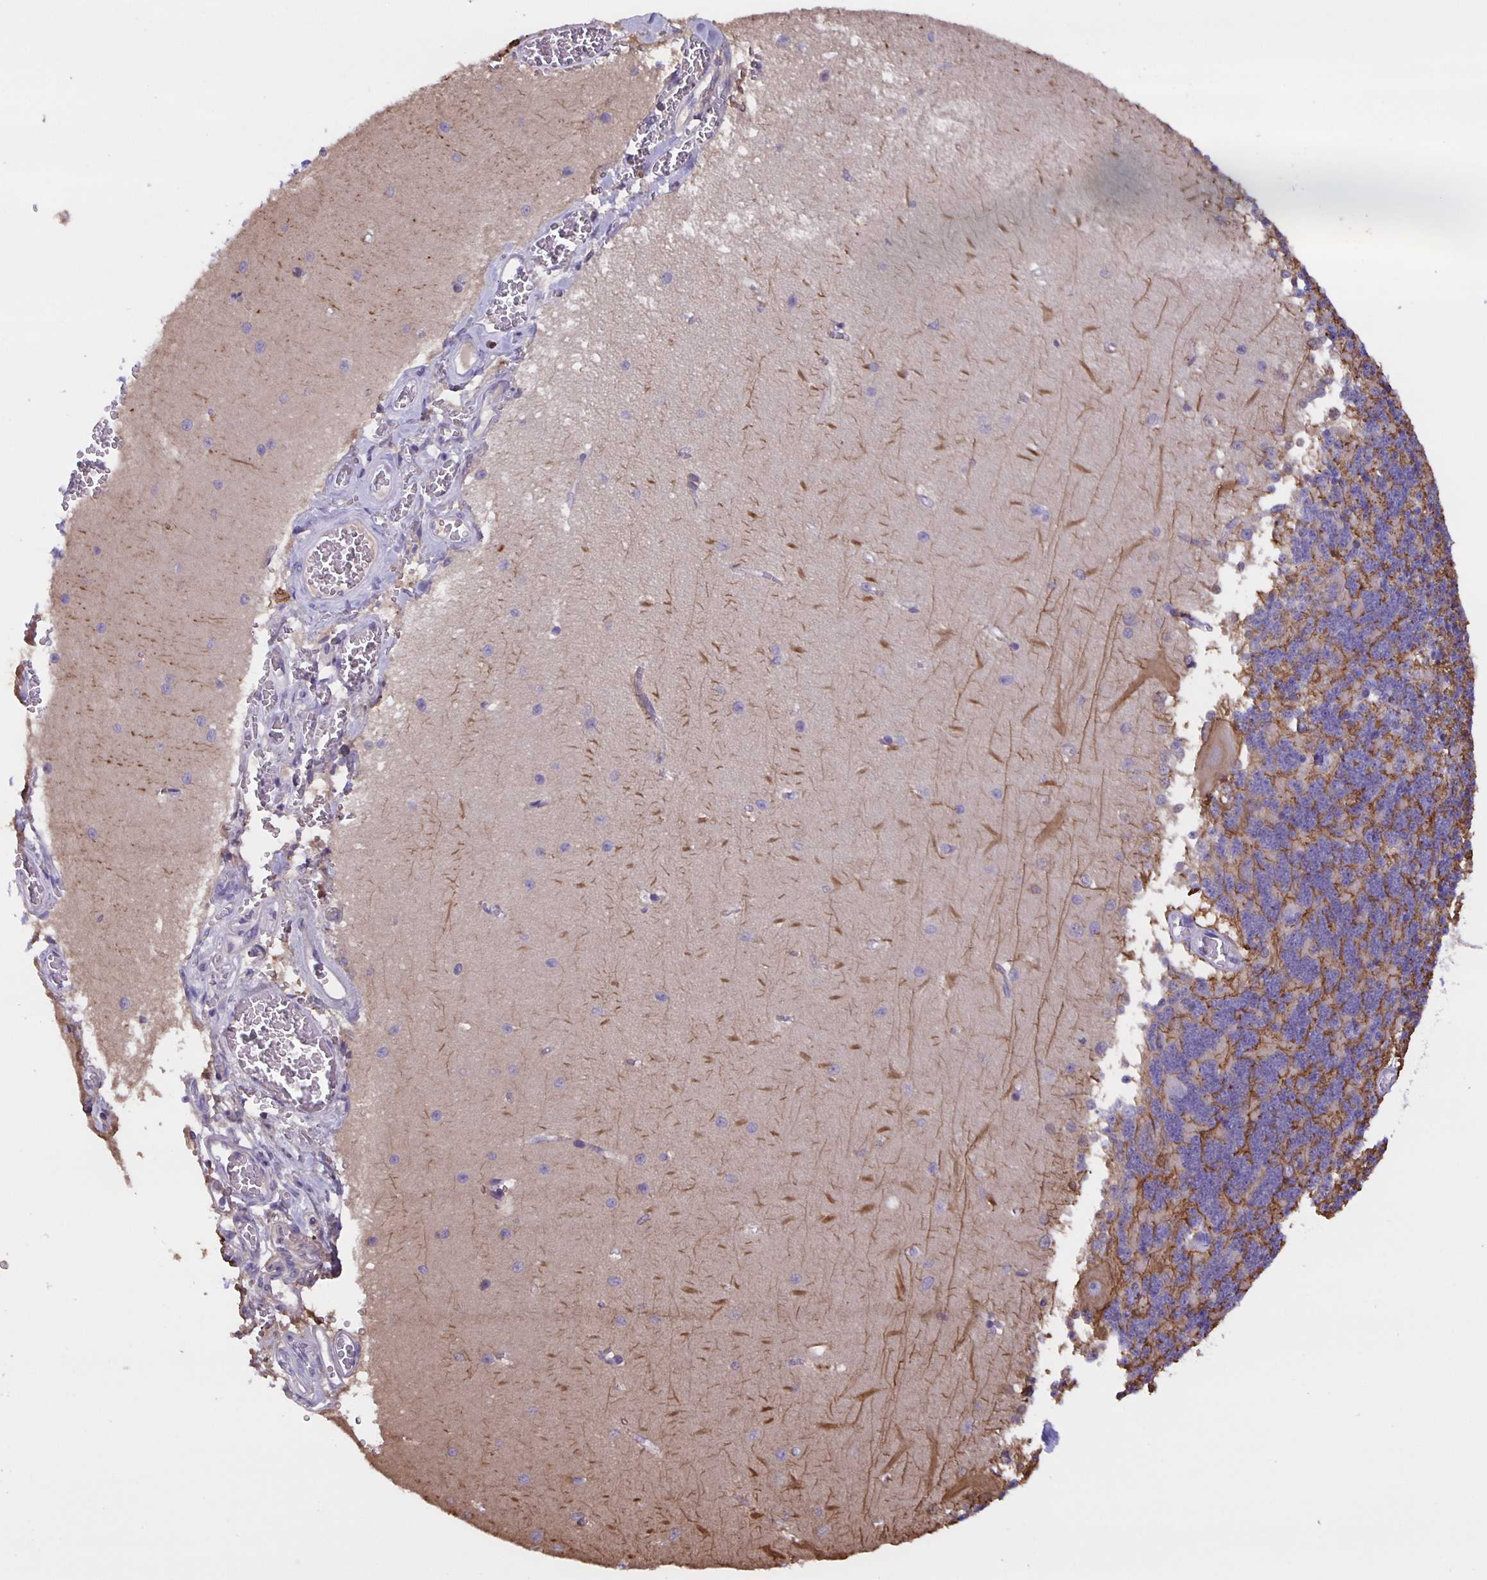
{"staining": {"intensity": "negative", "quantity": "none", "location": "none"}, "tissue": "cerebellum", "cell_type": "Cells in granular layer", "image_type": "normal", "snomed": [{"axis": "morphology", "description": "Normal tissue, NOS"}, {"axis": "topography", "description": "Cerebellum"}], "caption": "Cells in granular layer are negative for brown protein staining in unremarkable cerebellum. Brightfield microscopy of immunohistochemistry (IHC) stained with DAB (brown) and hematoxylin (blue), captured at high magnification.", "gene": "MARCHF6", "patient": {"sex": "male", "age": 37}}